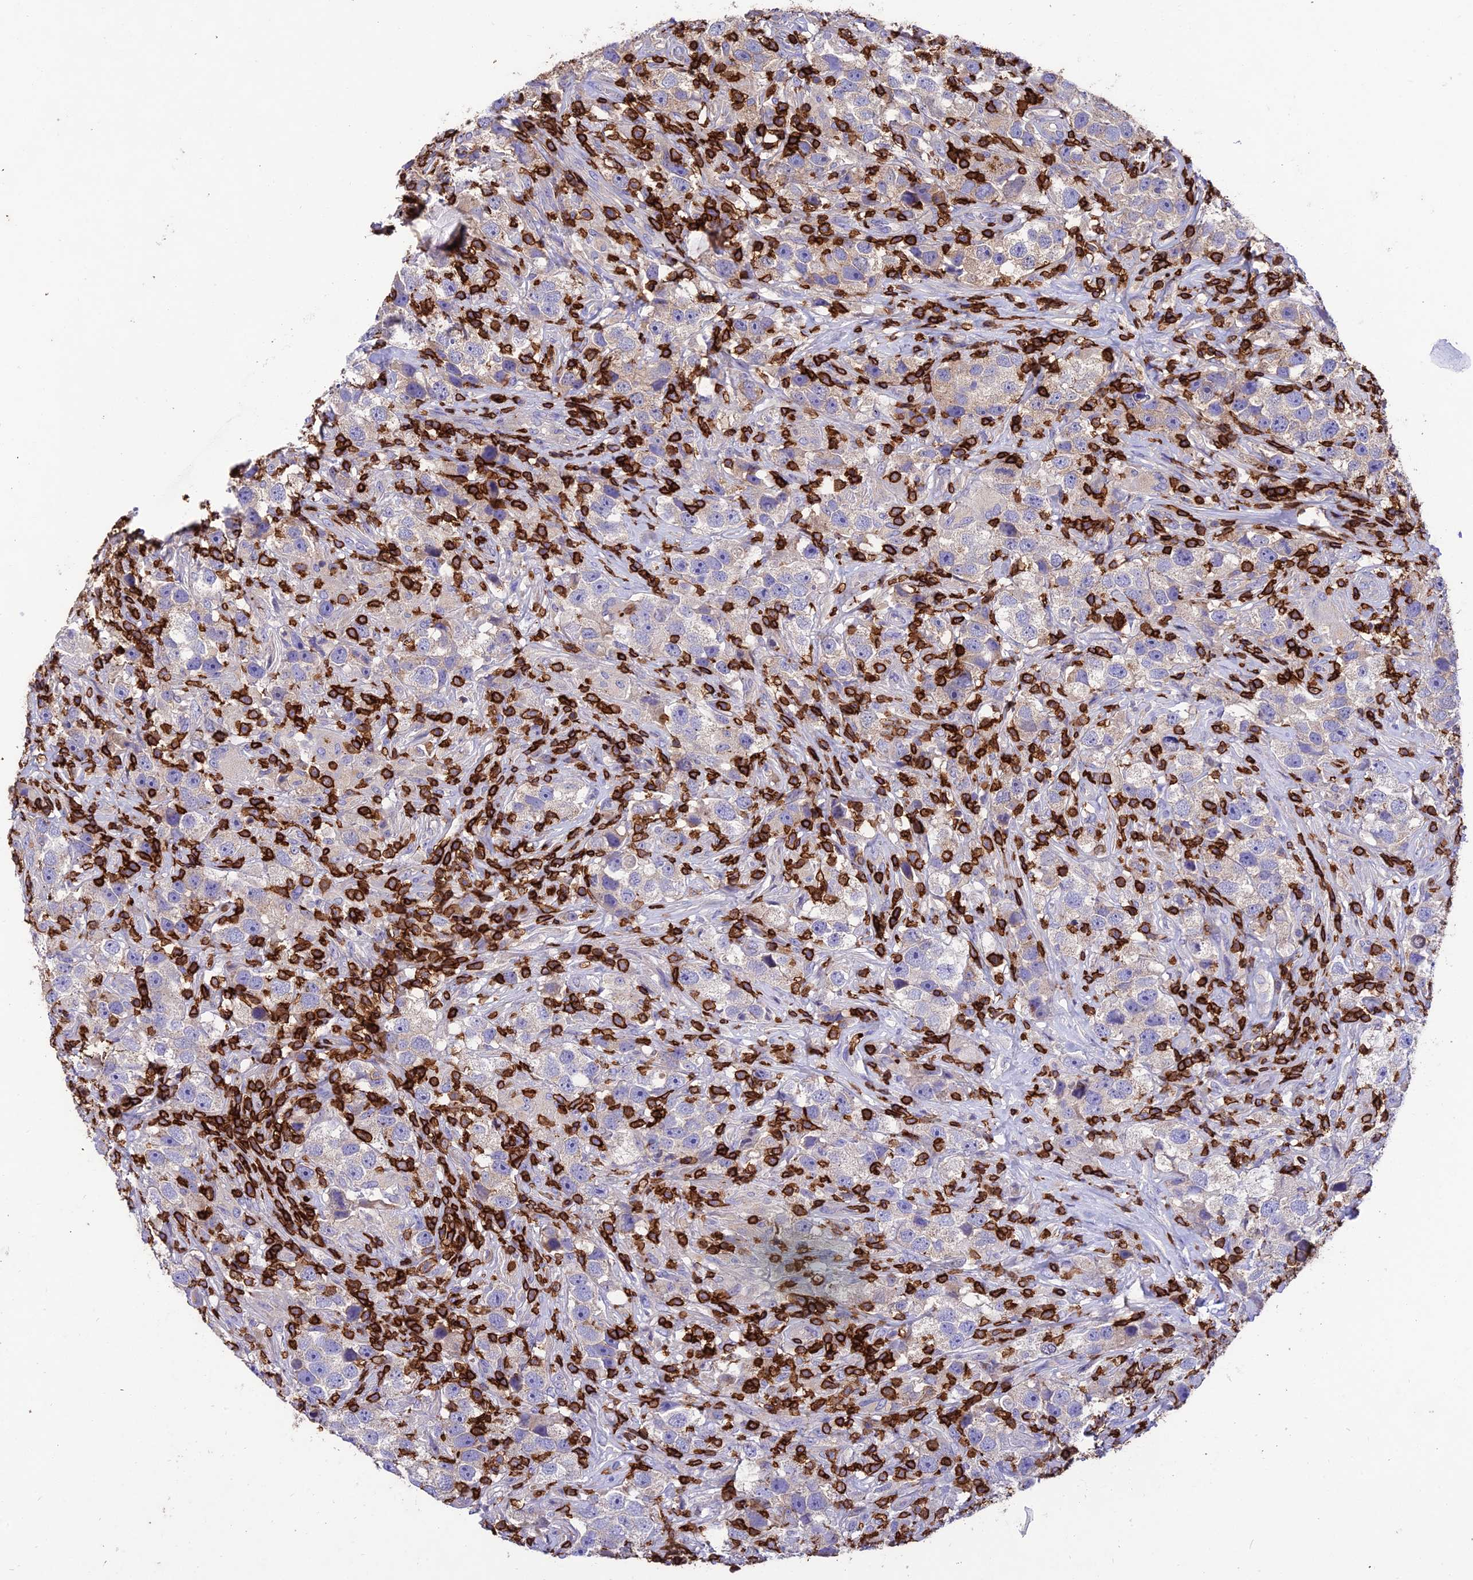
{"staining": {"intensity": "negative", "quantity": "none", "location": "none"}, "tissue": "testis cancer", "cell_type": "Tumor cells", "image_type": "cancer", "snomed": [{"axis": "morphology", "description": "Seminoma, NOS"}, {"axis": "topography", "description": "Testis"}], "caption": "This is a photomicrograph of immunohistochemistry (IHC) staining of testis cancer (seminoma), which shows no staining in tumor cells.", "gene": "PTPRCAP", "patient": {"sex": "male", "age": 49}}